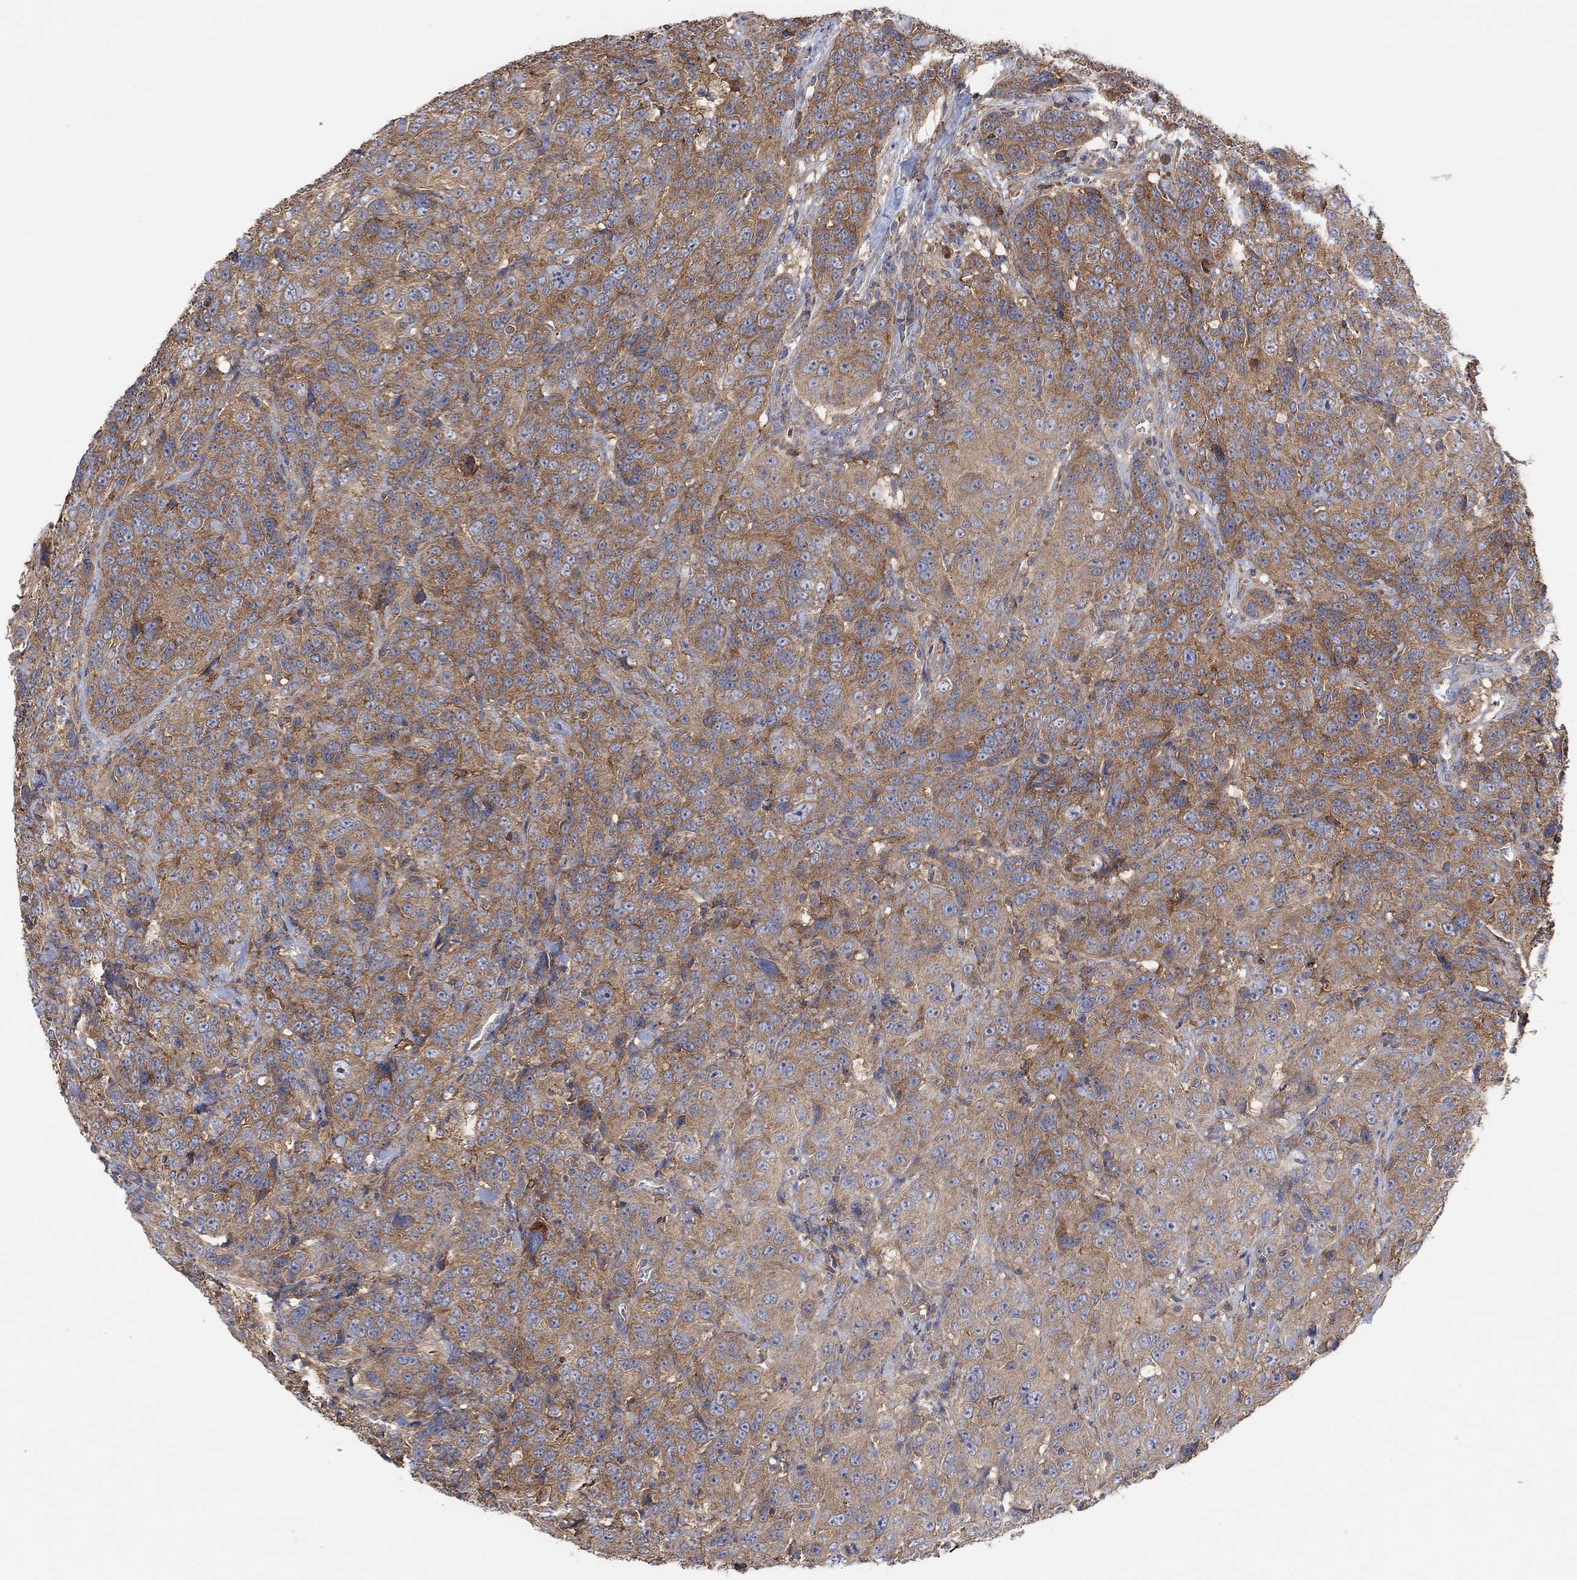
{"staining": {"intensity": "moderate", "quantity": ">75%", "location": "cytoplasmic/membranous"}, "tissue": "urothelial cancer", "cell_type": "Tumor cells", "image_type": "cancer", "snomed": [{"axis": "morphology", "description": "Urothelial carcinoma, NOS"}, {"axis": "morphology", "description": "Urothelial carcinoma, High grade"}, {"axis": "topography", "description": "Urinary bladder"}], "caption": "Urothelial cancer stained with immunohistochemistry reveals moderate cytoplasmic/membranous staining in approximately >75% of tumor cells. (DAB = brown stain, brightfield microscopy at high magnification).", "gene": "BLOC1S3", "patient": {"sex": "female", "age": 73}}